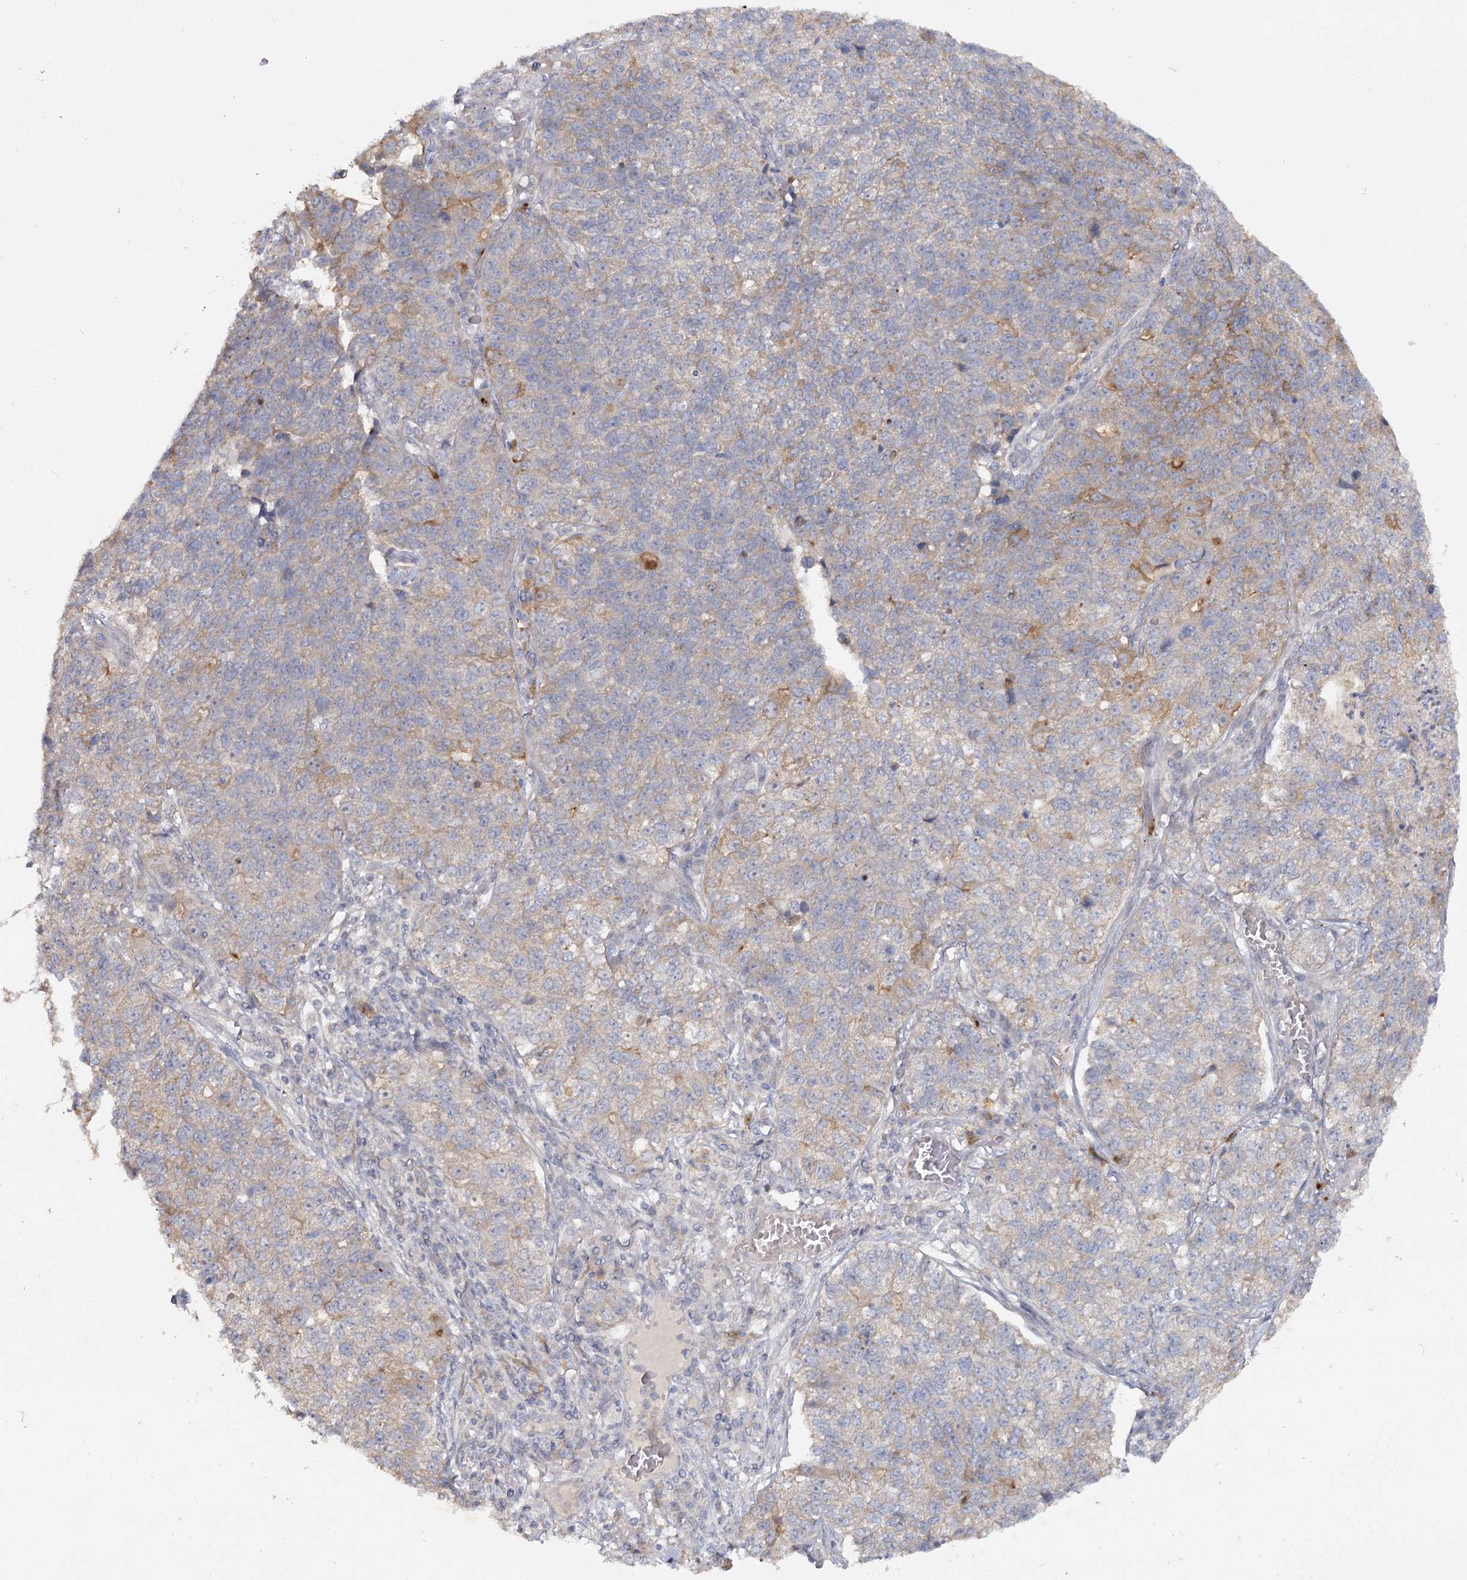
{"staining": {"intensity": "weak", "quantity": "<25%", "location": "cytoplasmic/membranous"}, "tissue": "lung cancer", "cell_type": "Tumor cells", "image_type": "cancer", "snomed": [{"axis": "morphology", "description": "Adenocarcinoma, NOS"}, {"axis": "topography", "description": "Lung"}], "caption": "Tumor cells show no significant staining in lung cancer (adenocarcinoma). The staining was performed using DAB to visualize the protein expression in brown, while the nuclei were stained in blue with hematoxylin (Magnification: 20x).", "gene": "ANGPTL5", "patient": {"sex": "male", "age": 49}}